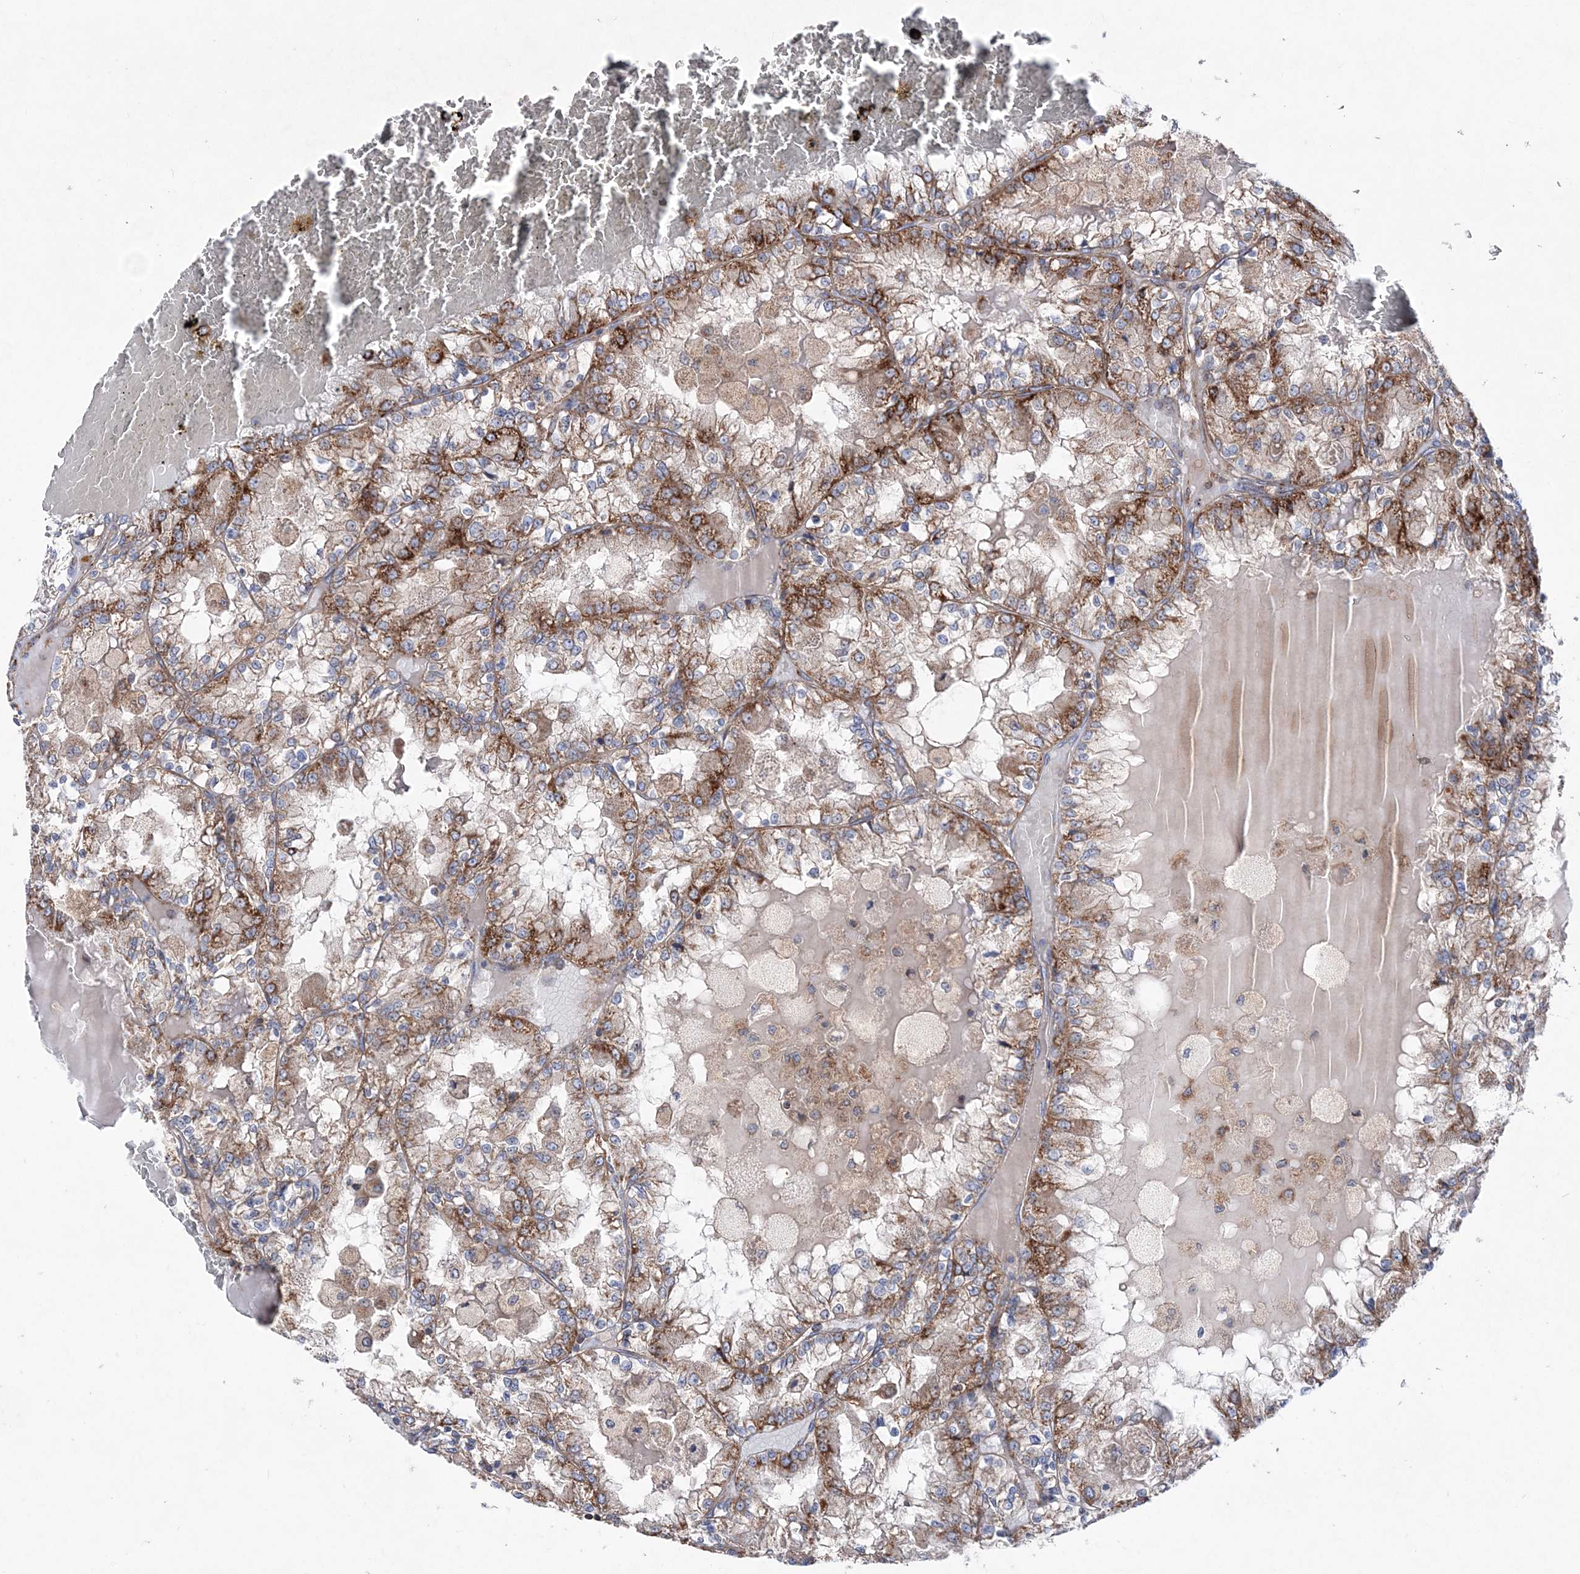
{"staining": {"intensity": "moderate", "quantity": ">75%", "location": "cytoplasmic/membranous"}, "tissue": "renal cancer", "cell_type": "Tumor cells", "image_type": "cancer", "snomed": [{"axis": "morphology", "description": "Adenocarcinoma, NOS"}, {"axis": "topography", "description": "Kidney"}], "caption": "High-power microscopy captured an immunohistochemistry image of renal cancer (adenocarcinoma), revealing moderate cytoplasmic/membranous staining in about >75% of tumor cells. The staining is performed using DAB (3,3'-diaminobenzidine) brown chromogen to label protein expression. The nuclei are counter-stained blue using hematoxylin.", "gene": "NGLY1", "patient": {"sex": "female", "age": 56}}